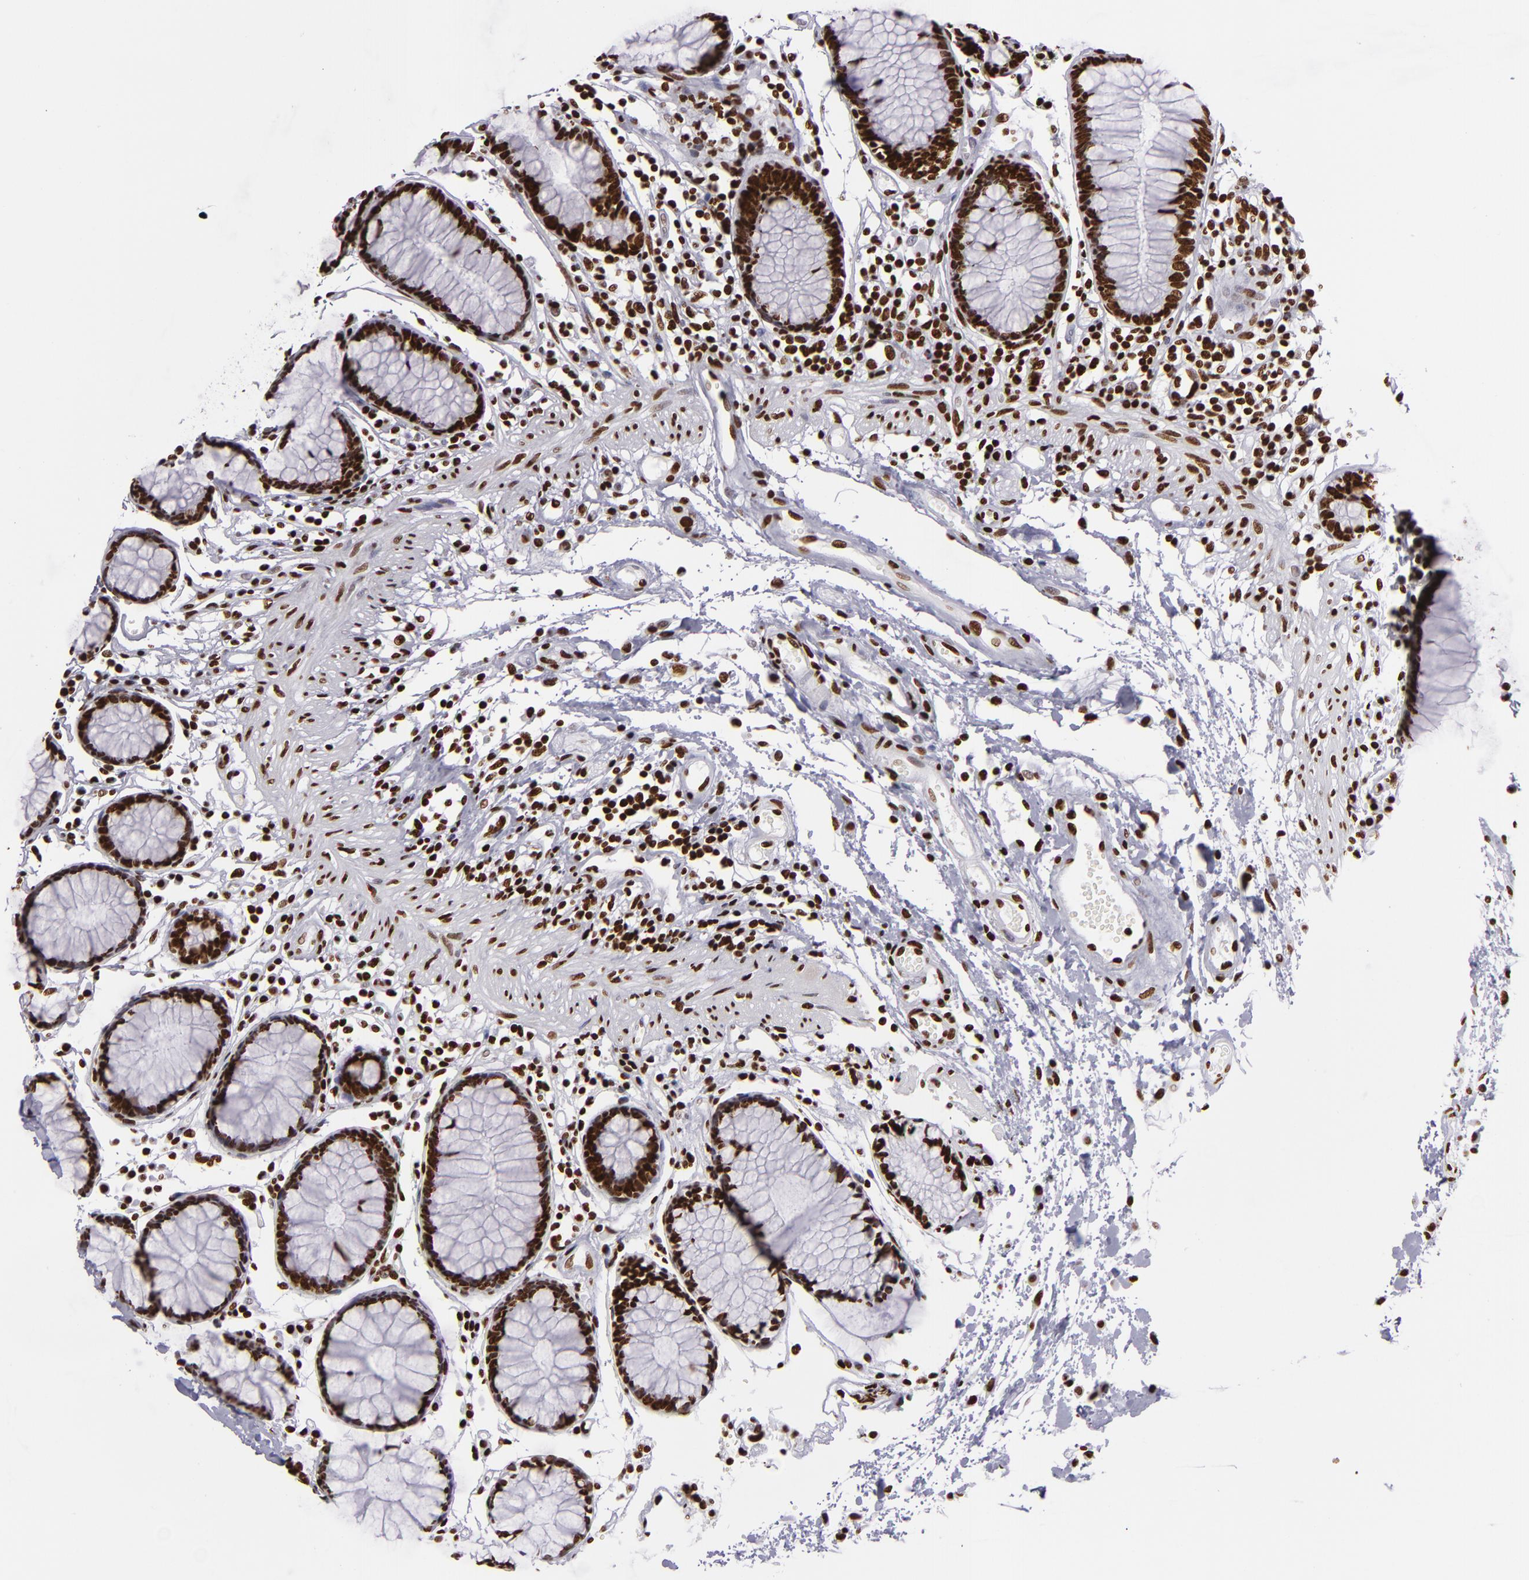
{"staining": {"intensity": "strong", "quantity": ">75%", "location": "nuclear"}, "tissue": "colon", "cell_type": "Endothelial cells", "image_type": "normal", "snomed": [{"axis": "morphology", "description": "Normal tissue, NOS"}, {"axis": "topography", "description": "Colon"}], "caption": "IHC (DAB) staining of unremarkable colon displays strong nuclear protein positivity in approximately >75% of endothelial cells.", "gene": "SAFB", "patient": {"sex": "female", "age": 78}}